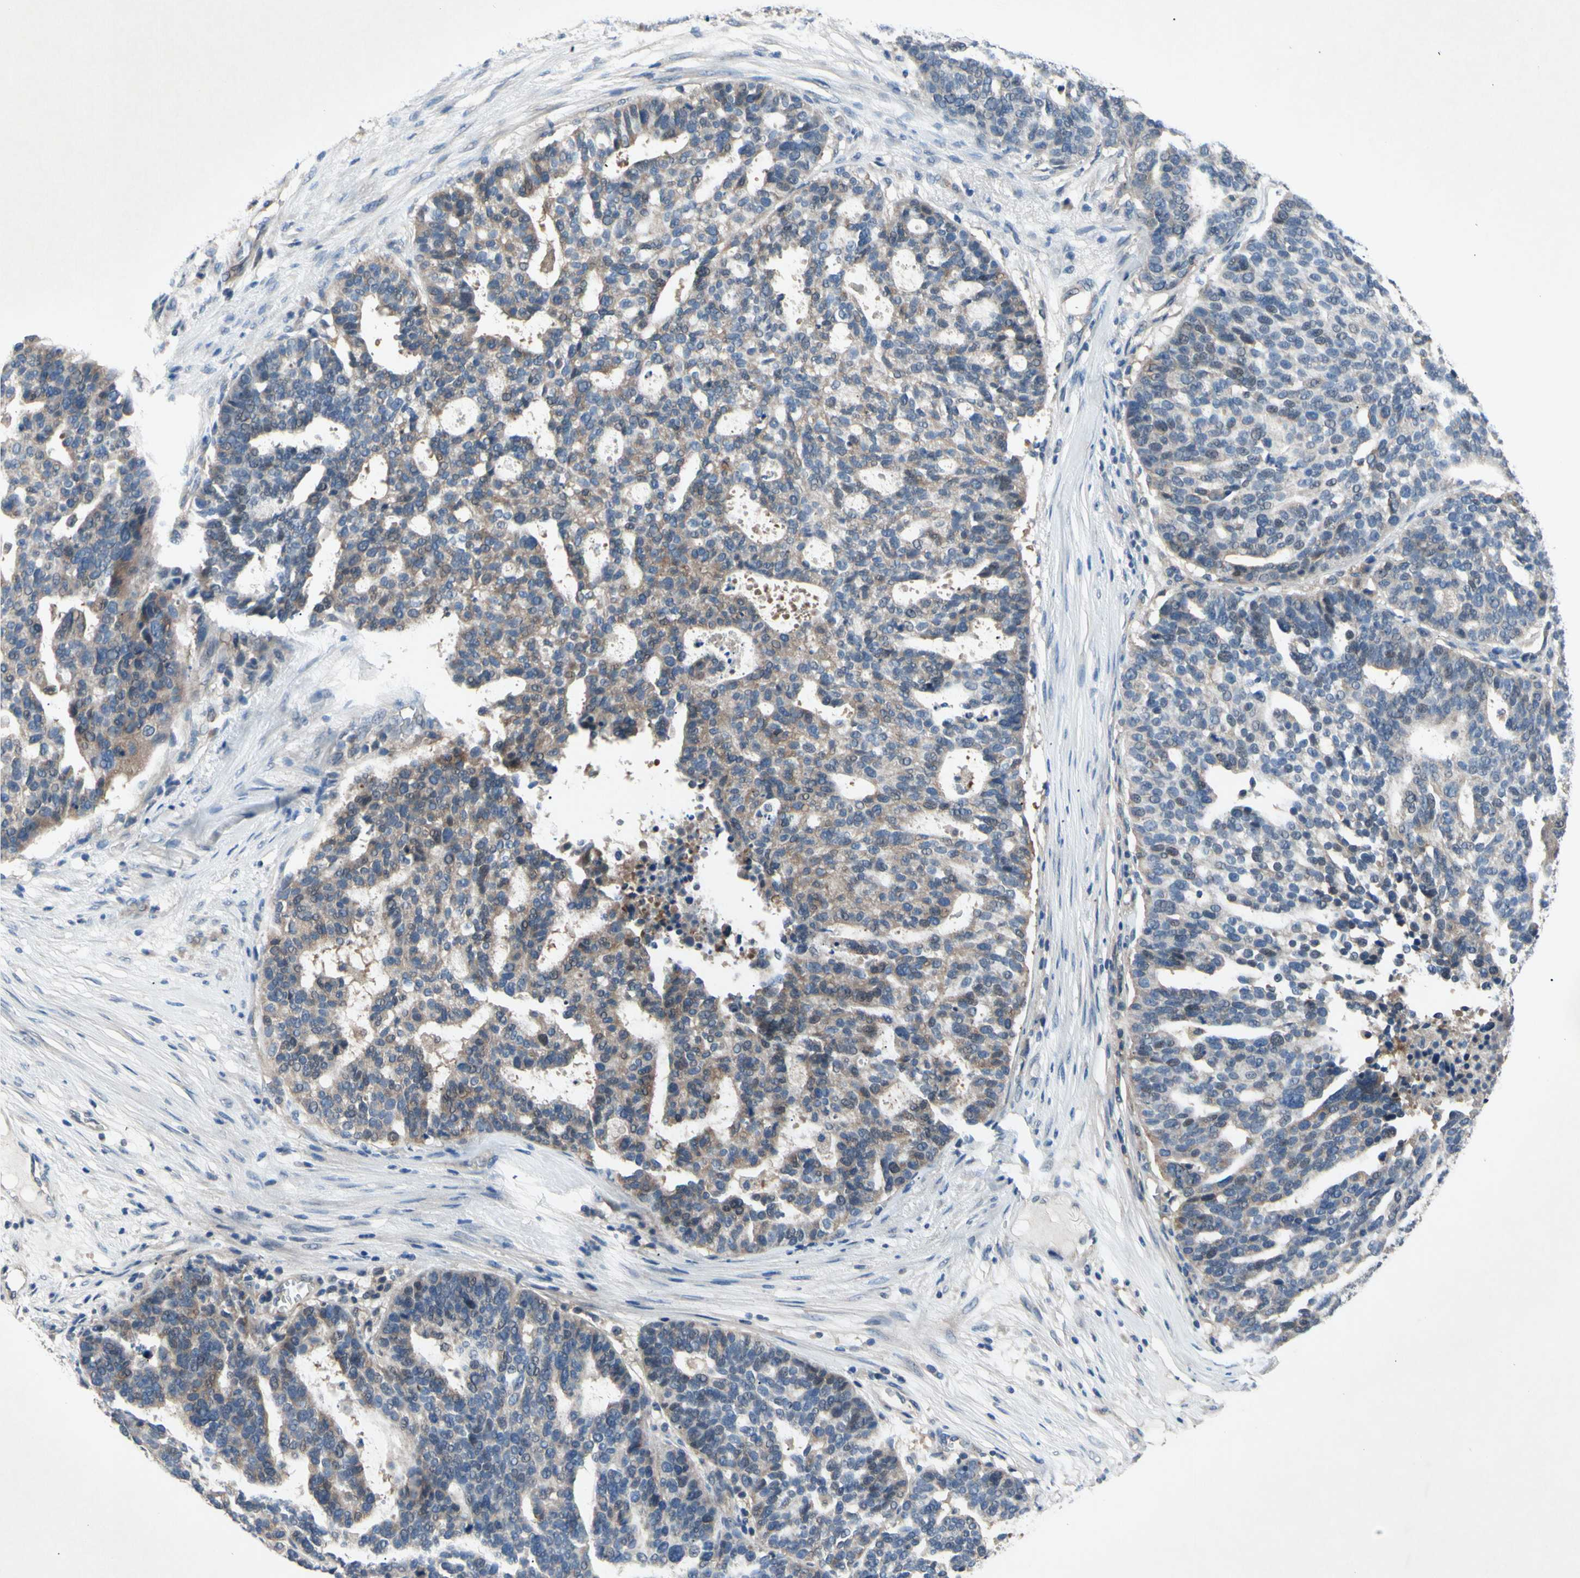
{"staining": {"intensity": "moderate", "quantity": "25%-75%", "location": "cytoplasmic/membranous"}, "tissue": "ovarian cancer", "cell_type": "Tumor cells", "image_type": "cancer", "snomed": [{"axis": "morphology", "description": "Cystadenocarcinoma, serous, NOS"}, {"axis": "topography", "description": "Ovary"}], "caption": "Immunohistochemistry (IHC) staining of ovarian serous cystadenocarcinoma, which displays medium levels of moderate cytoplasmic/membranous staining in approximately 25%-75% of tumor cells indicating moderate cytoplasmic/membranous protein positivity. The staining was performed using DAB (3,3'-diaminobenzidine) (brown) for protein detection and nuclei were counterstained in hematoxylin (blue).", "gene": "HILPDA", "patient": {"sex": "female", "age": 59}}